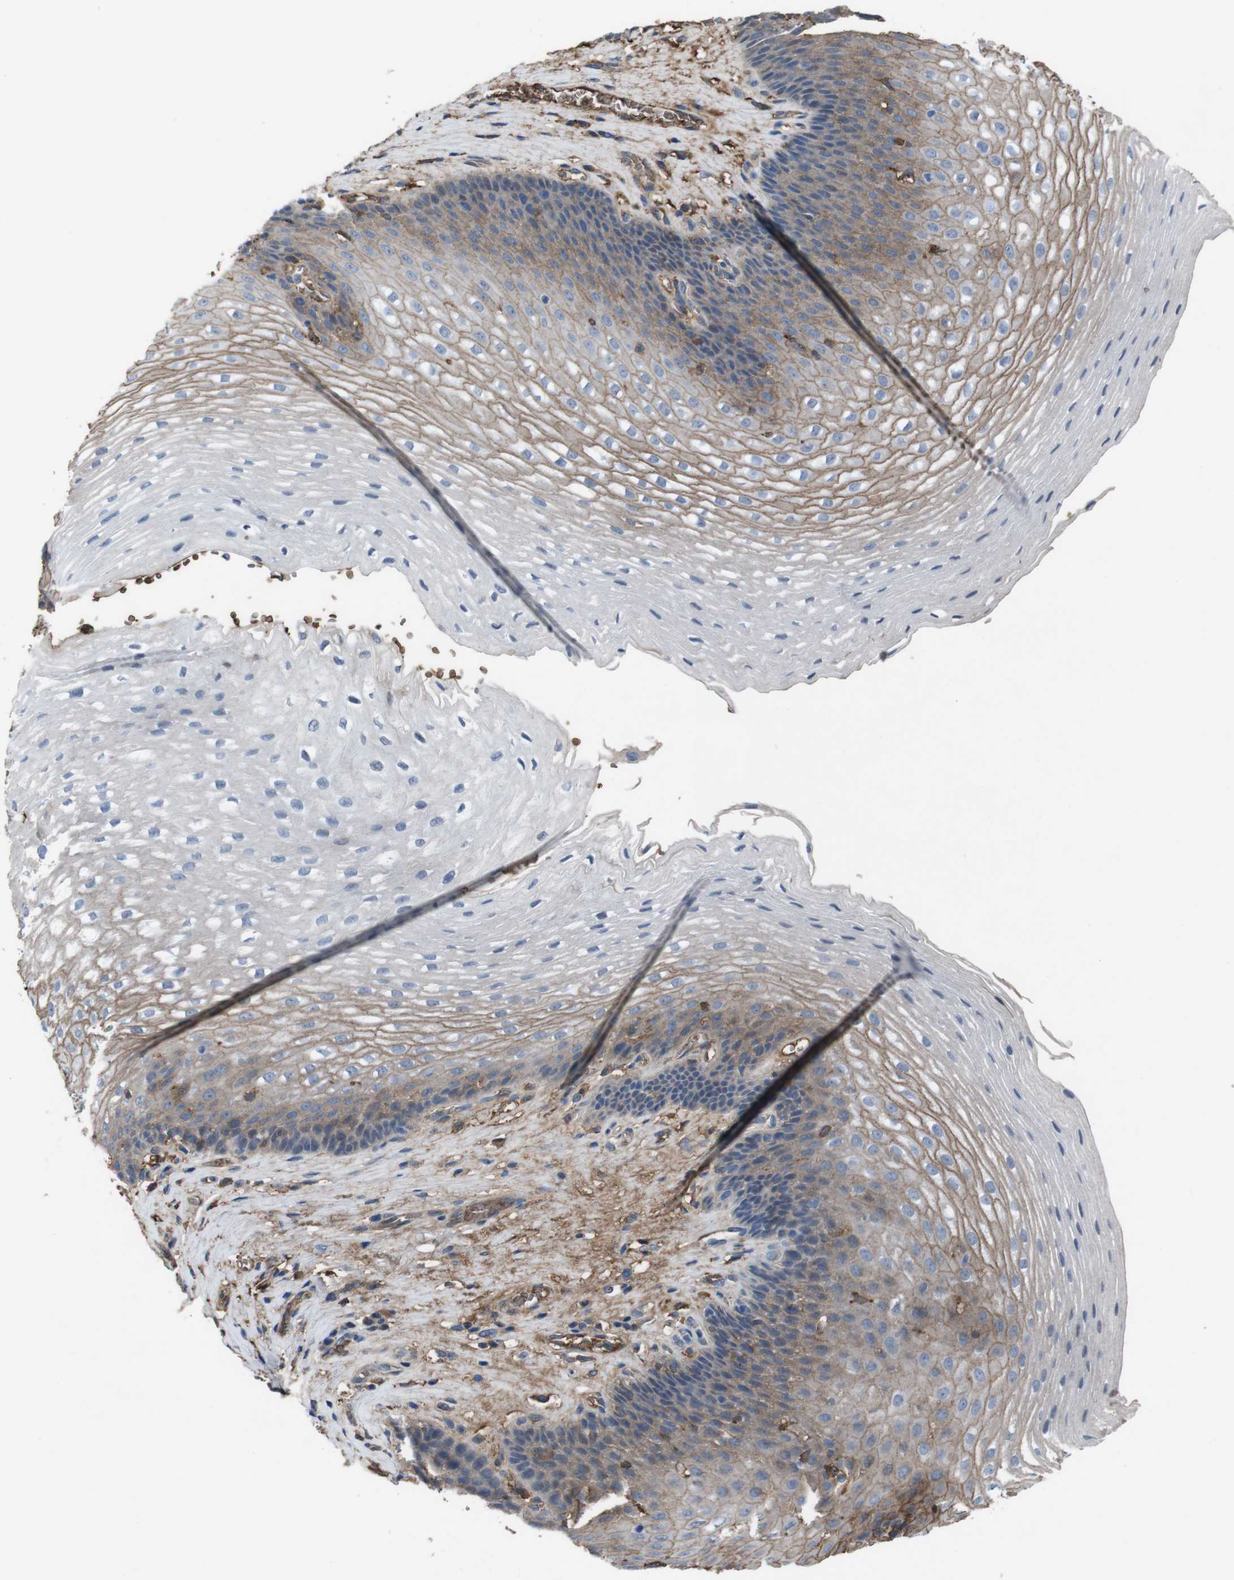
{"staining": {"intensity": "moderate", "quantity": "25%-75%", "location": "cytoplasmic/membranous"}, "tissue": "esophagus", "cell_type": "Squamous epithelial cells", "image_type": "normal", "snomed": [{"axis": "morphology", "description": "Normal tissue, NOS"}, {"axis": "topography", "description": "Esophagus"}], "caption": "IHC image of normal human esophagus stained for a protein (brown), which exhibits medium levels of moderate cytoplasmic/membranous positivity in about 25%-75% of squamous epithelial cells.", "gene": "SPTB", "patient": {"sex": "male", "age": 48}}